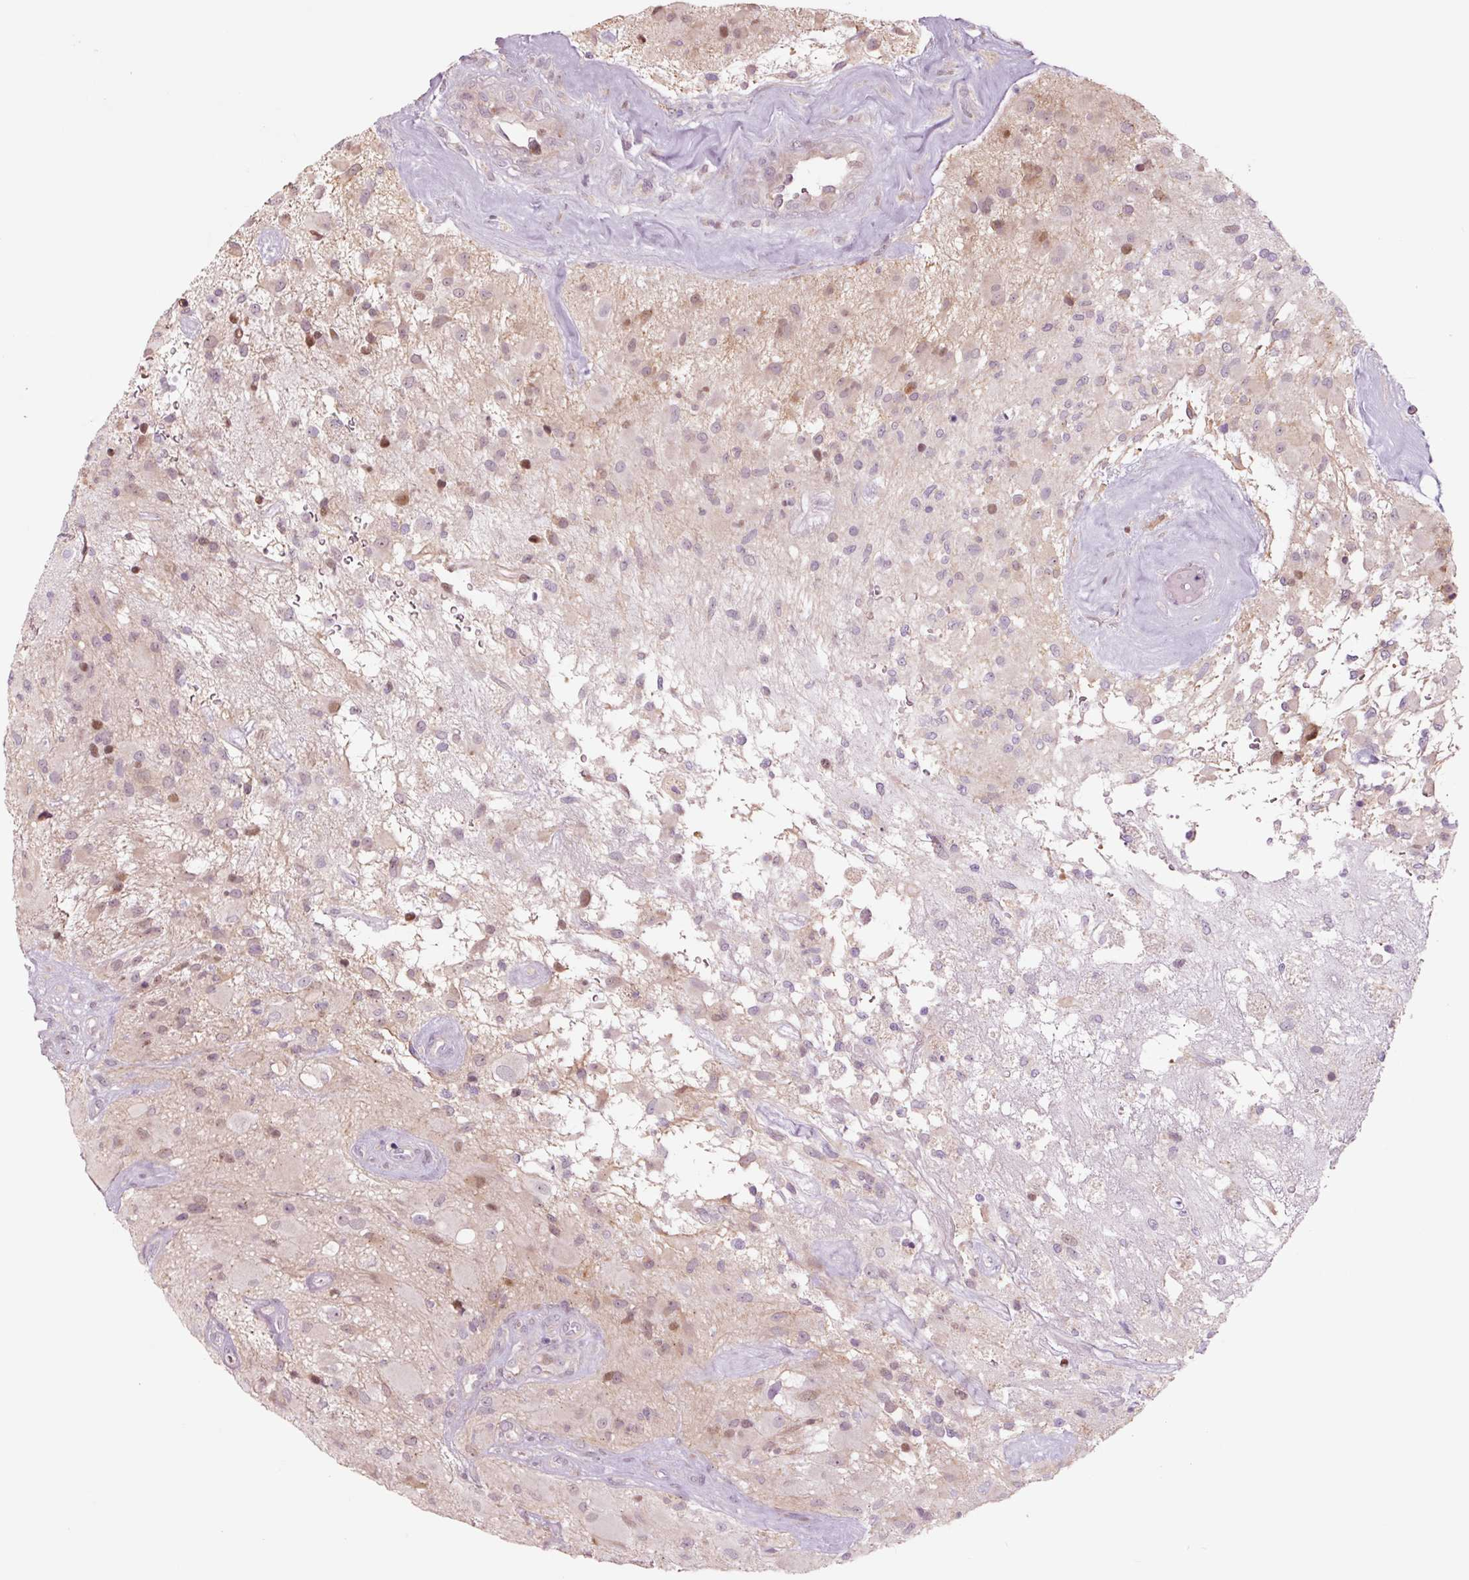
{"staining": {"intensity": "weak", "quantity": "<25%", "location": "nuclear"}, "tissue": "glioma", "cell_type": "Tumor cells", "image_type": "cancer", "snomed": [{"axis": "morphology", "description": "Glioma, malignant, High grade"}, {"axis": "topography", "description": "Brain"}], "caption": "Protein analysis of glioma demonstrates no significant staining in tumor cells.", "gene": "DAPP1", "patient": {"sex": "female", "age": 67}}